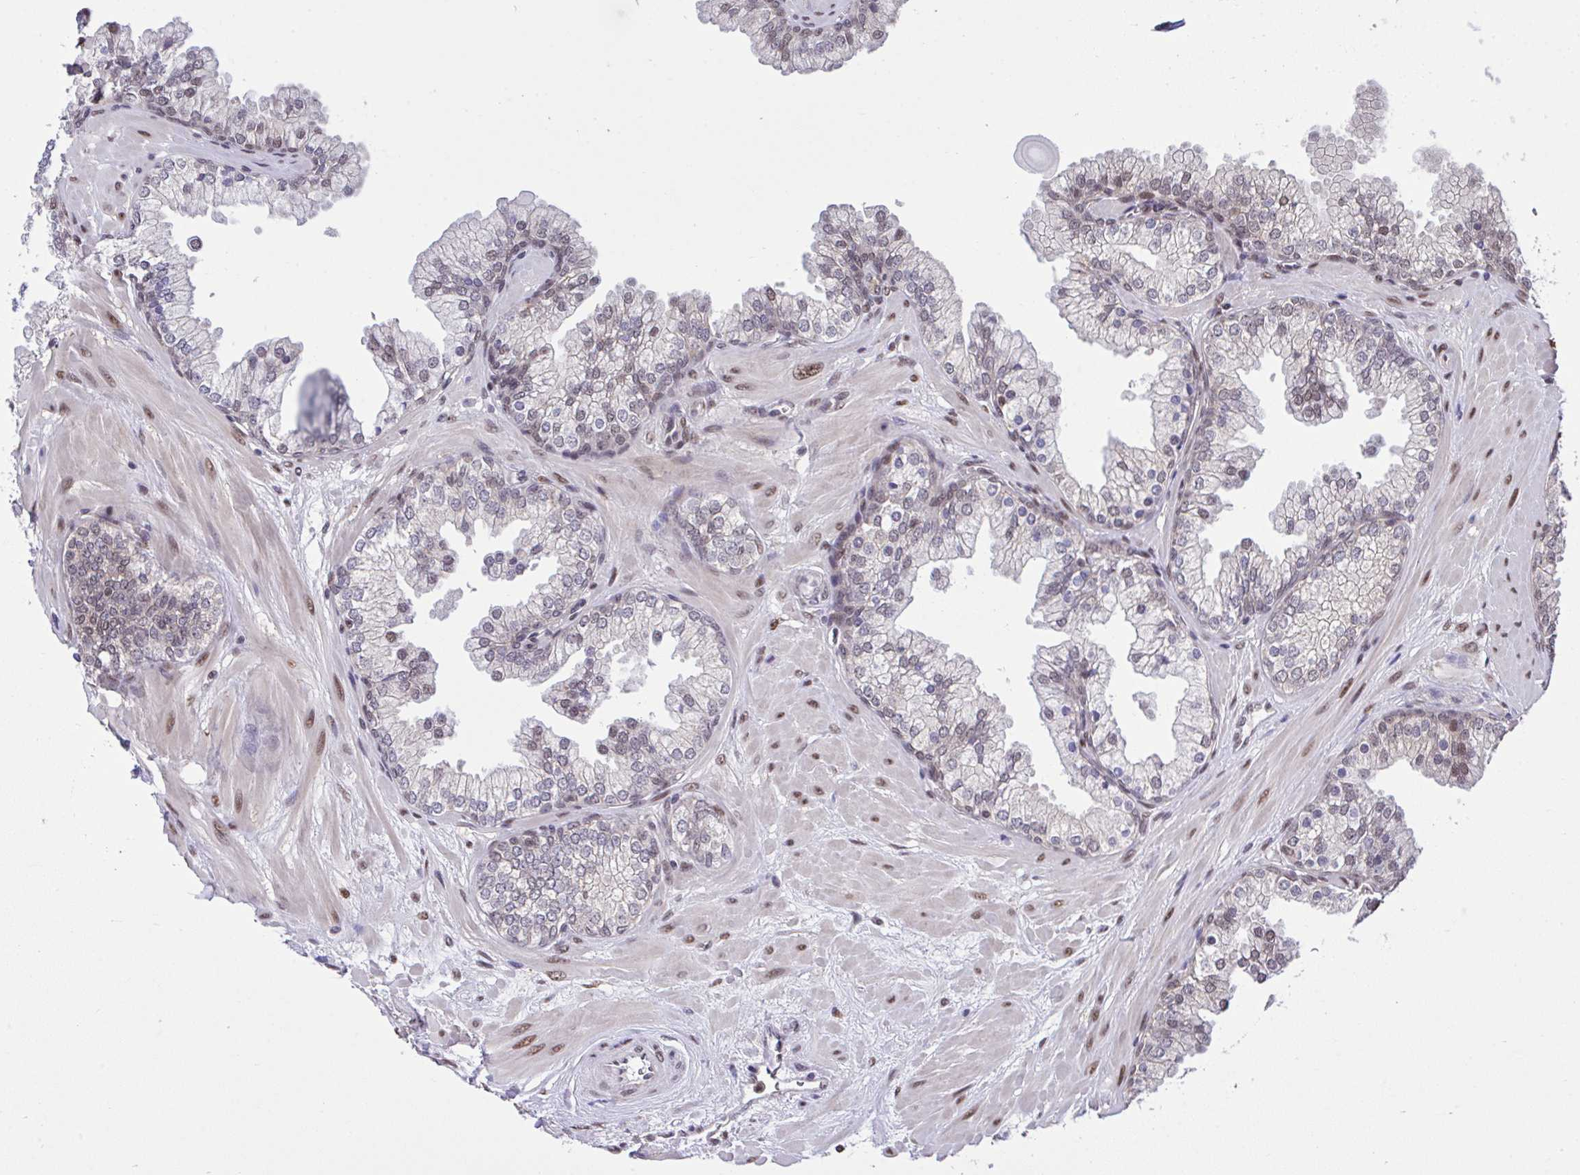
{"staining": {"intensity": "weak", "quantity": "25%-75%", "location": "nuclear"}, "tissue": "prostate", "cell_type": "Glandular cells", "image_type": "normal", "snomed": [{"axis": "morphology", "description": "Normal tissue, NOS"}, {"axis": "topography", "description": "Prostate"}, {"axis": "topography", "description": "Peripheral nerve tissue"}], "caption": "DAB immunohistochemical staining of normal prostate shows weak nuclear protein positivity in about 25%-75% of glandular cells. (brown staining indicates protein expression, while blue staining denotes nuclei).", "gene": "GLIS3", "patient": {"sex": "male", "age": 61}}